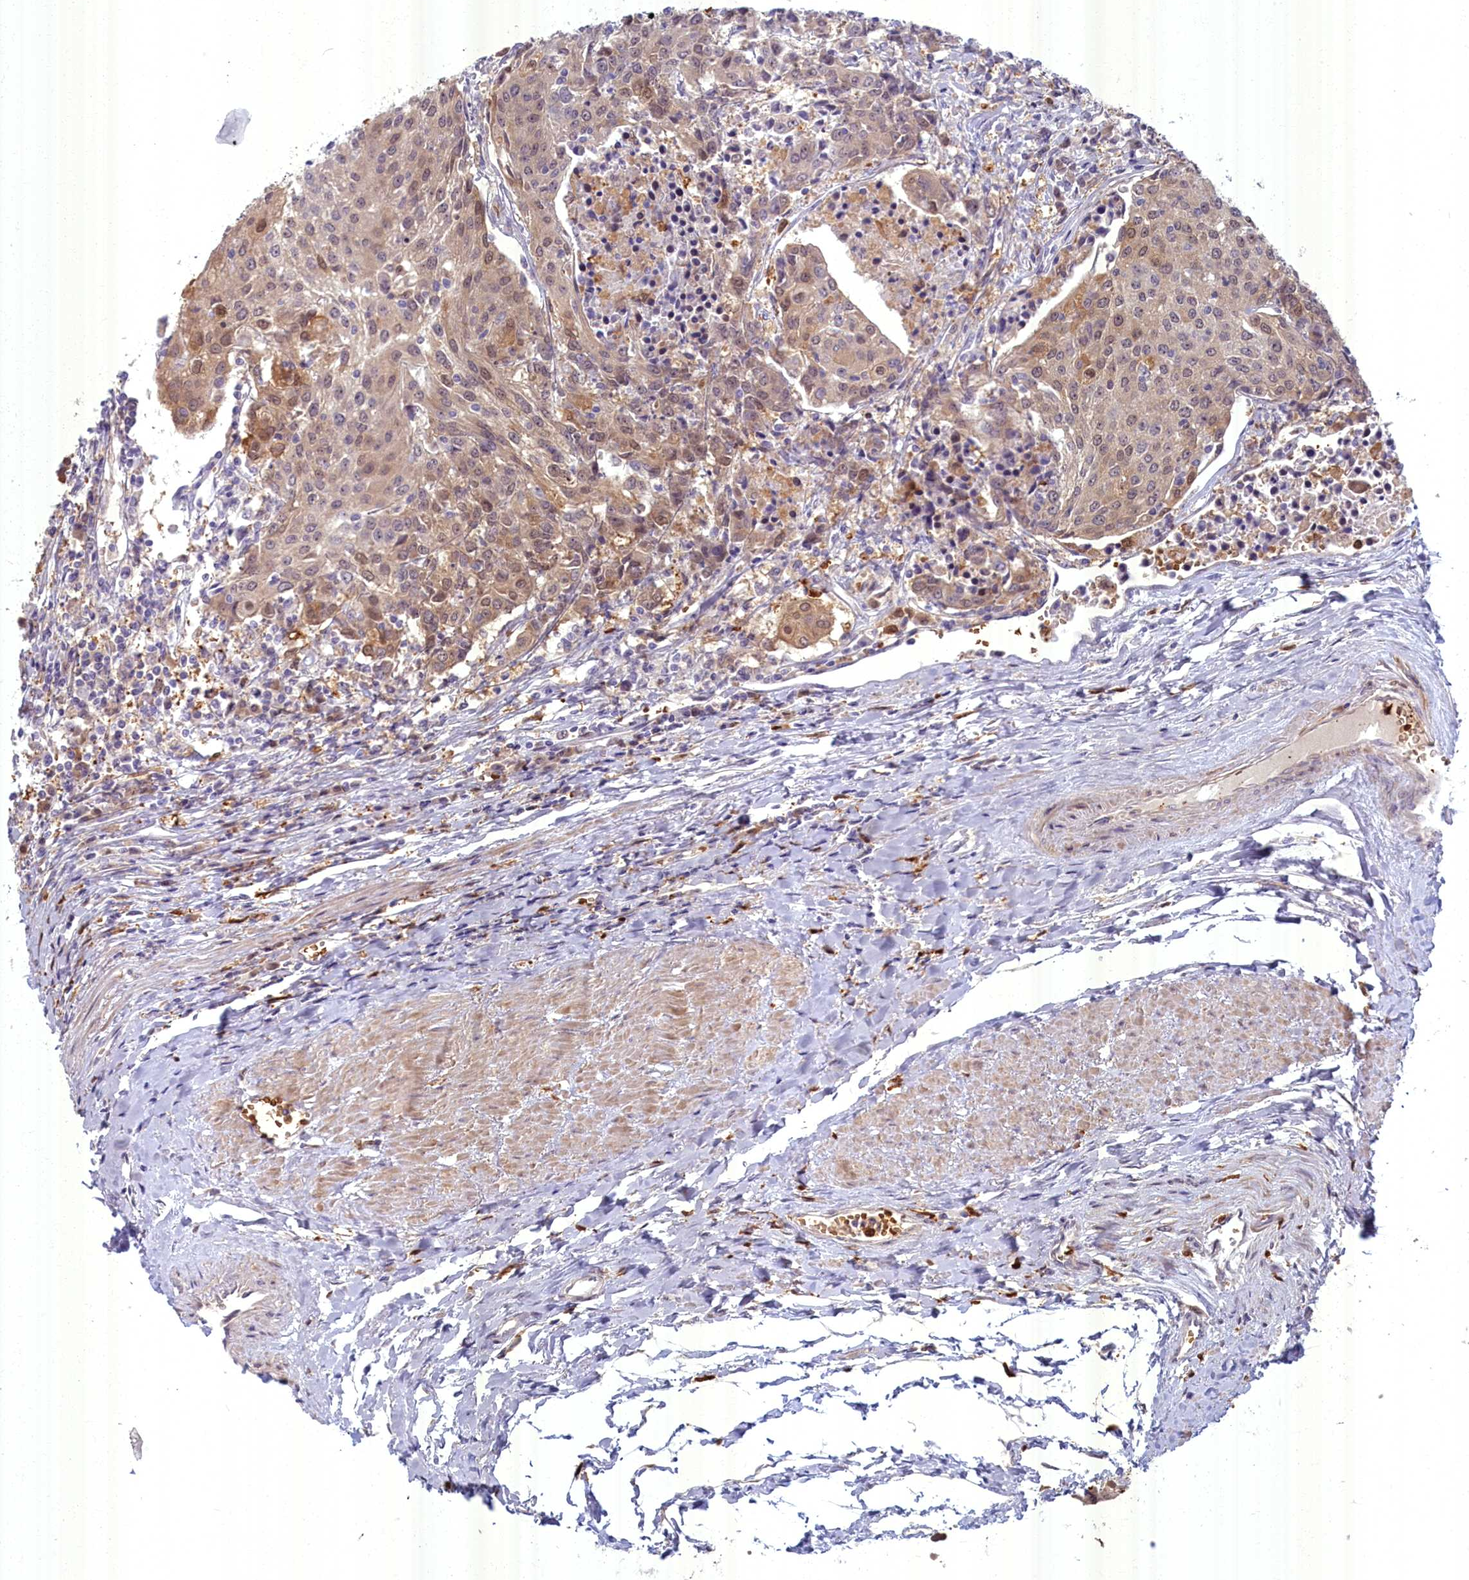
{"staining": {"intensity": "weak", "quantity": ">75%", "location": "cytoplasmic/membranous,nuclear"}, "tissue": "urothelial cancer", "cell_type": "Tumor cells", "image_type": "cancer", "snomed": [{"axis": "morphology", "description": "Urothelial carcinoma, High grade"}, {"axis": "topography", "description": "Urinary bladder"}], "caption": "Protein expression analysis of urothelial cancer displays weak cytoplasmic/membranous and nuclear staining in about >75% of tumor cells. (Stains: DAB in brown, nuclei in blue, Microscopy: brightfield microscopy at high magnification).", "gene": "BLVRB", "patient": {"sex": "female", "age": 85}}